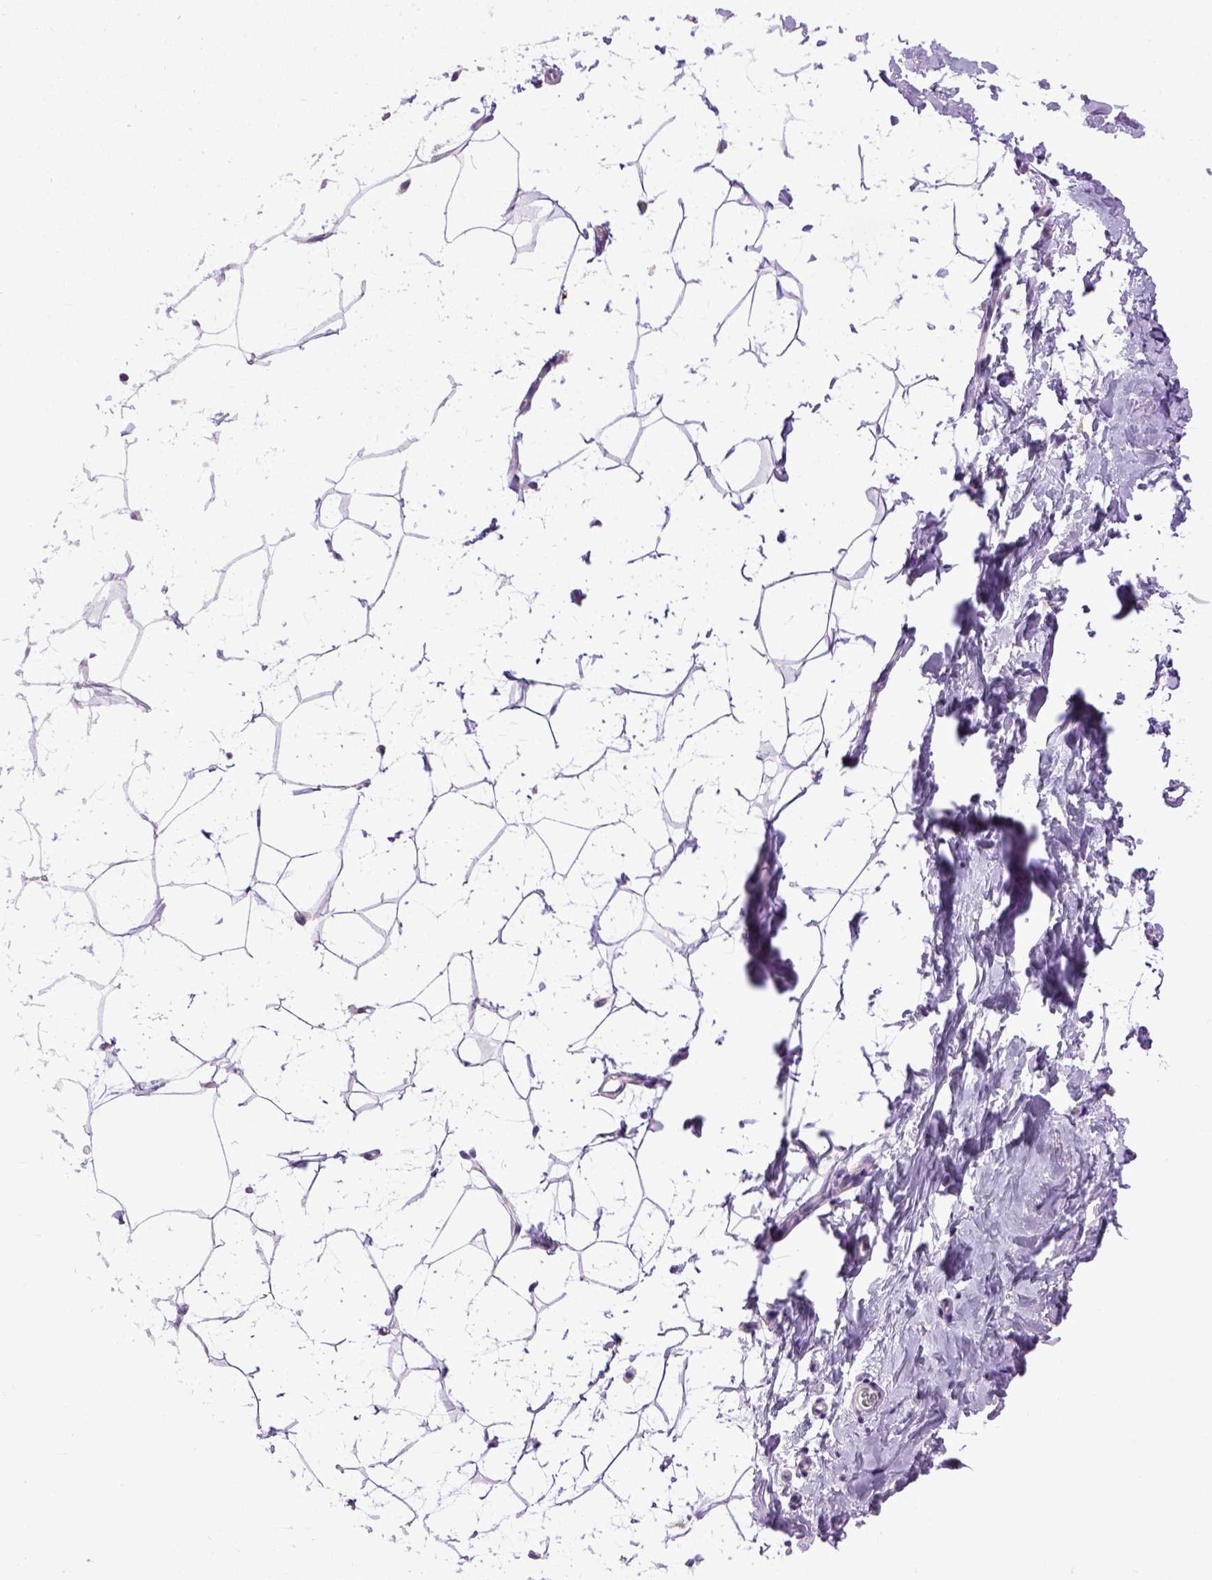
{"staining": {"intensity": "negative", "quantity": "none", "location": "none"}, "tissue": "breast", "cell_type": "Adipocytes", "image_type": "normal", "snomed": [{"axis": "morphology", "description": "Normal tissue, NOS"}, {"axis": "topography", "description": "Breast"}], "caption": "Immunohistochemical staining of benign human breast demonstrates no significant staining in adipocytes.", "gene": "CDH1", "patient": {"sex": "female", "age": 32}}